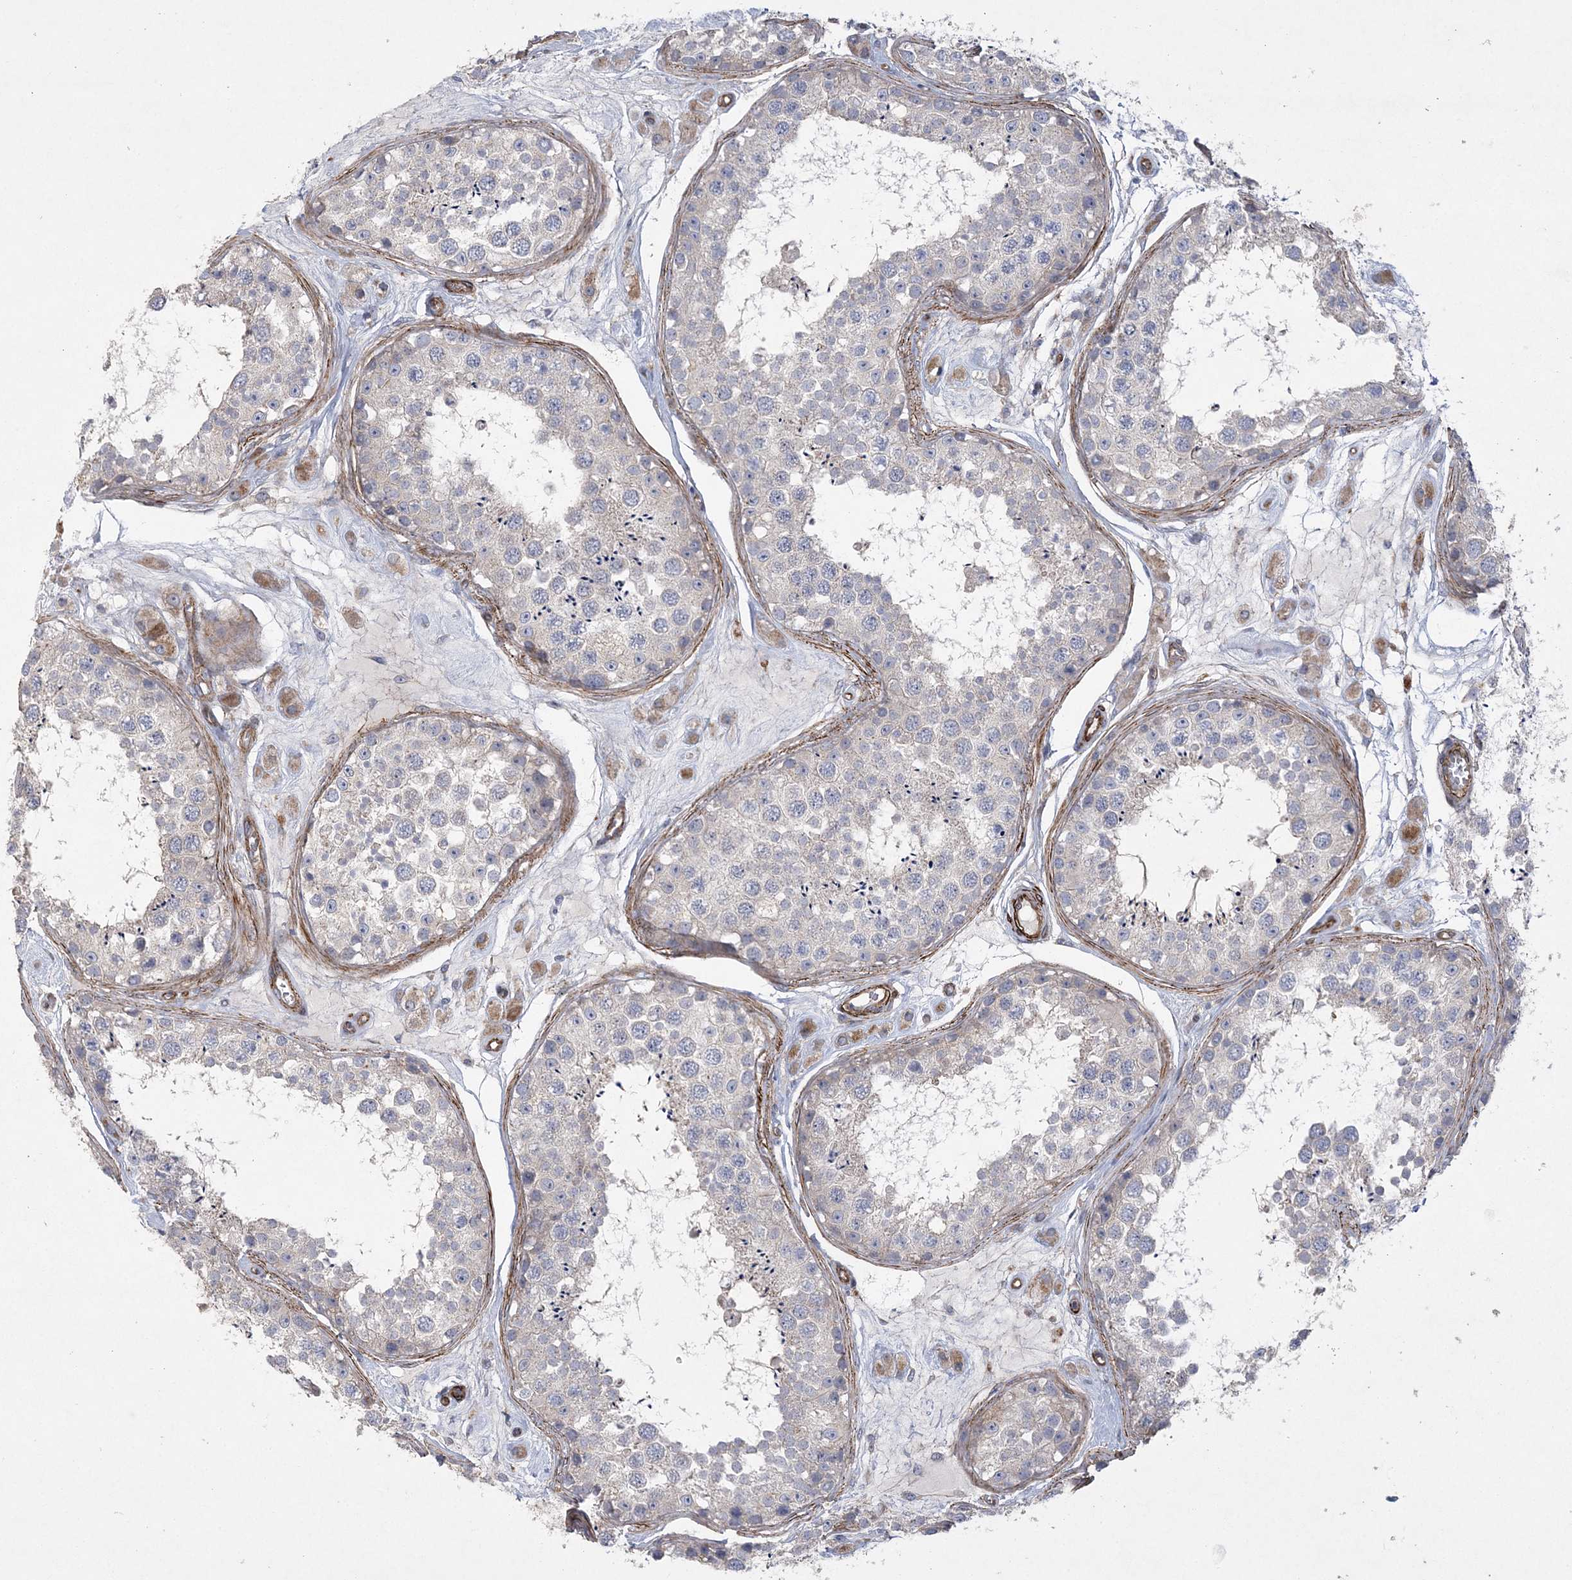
{"staining": {"intensity": "weak", "quantity": "<25%", "location": "cytoplasmic/membranous"}, "tissue": "testis", "cell_type": "Cells in seminiferous ducts", "image_type": "normal", "snomed": [{"axis": "morphology", "description": "Normal tissue, NOS"}, {"axis": "topography", "description": "Testis"}], "caption": "This is a image of IHC staining of normal testis, which shows no staining in cells in seminiferous ducts. (Stains: DAB (3,3'-diaminobenzidine) IHC with hematoxylin counter stain, Microscopy: brightfield microscopy at high magnification).", "gene": "ARSJ", "patient": {"sex": "male", "age": 25}}